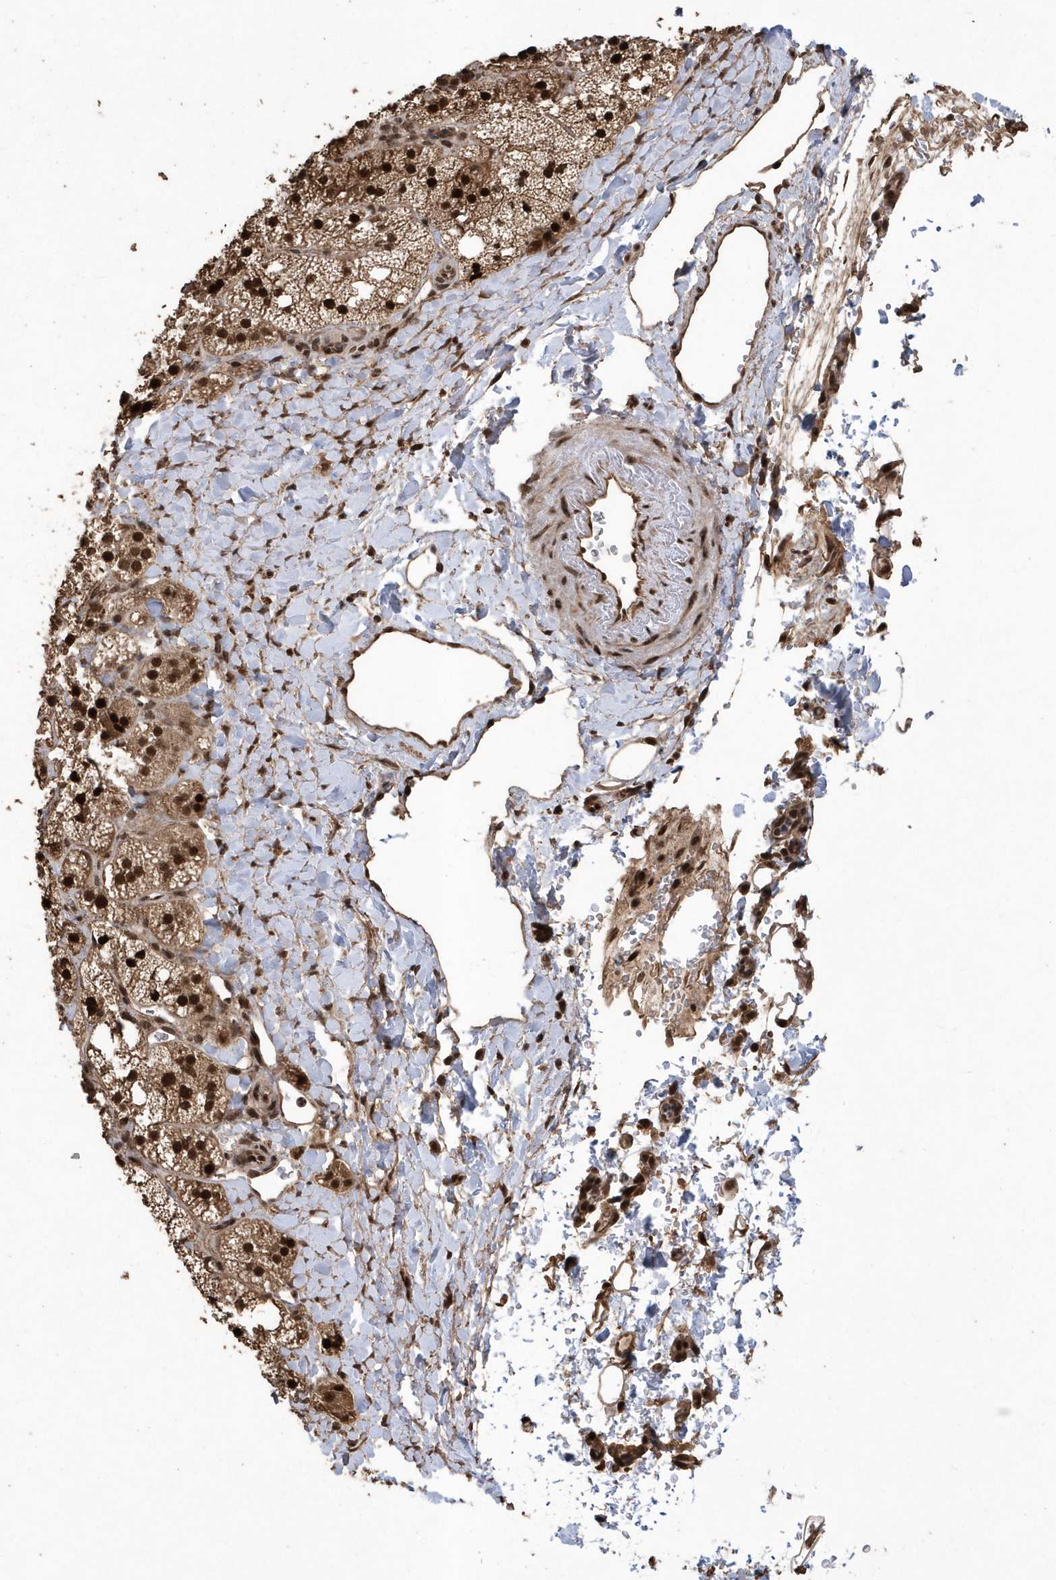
{"staining": {"intensity": "strong", "quantity": ">75%", "location": "cytoplasmic/membranous,nuclear"}, "tissue": "adrenal gland", "cell_type": "Glandular cells", "image_type": "normal", "snomed": [{"axis": "morphology", "description": "Normal tissue, NOS"}, {"axis": "topography", "description": "Adrenal gland"}], "caption": "An image of human adrenal gland stained for a protein displays strong cytoplasmic/membranous,nuclear brown staining in glandular cells. (Brightfield microscopy of DAB IHC at high magnification).", "gene": "INTS12", "patient": {"sex": "male", "age": 61}}